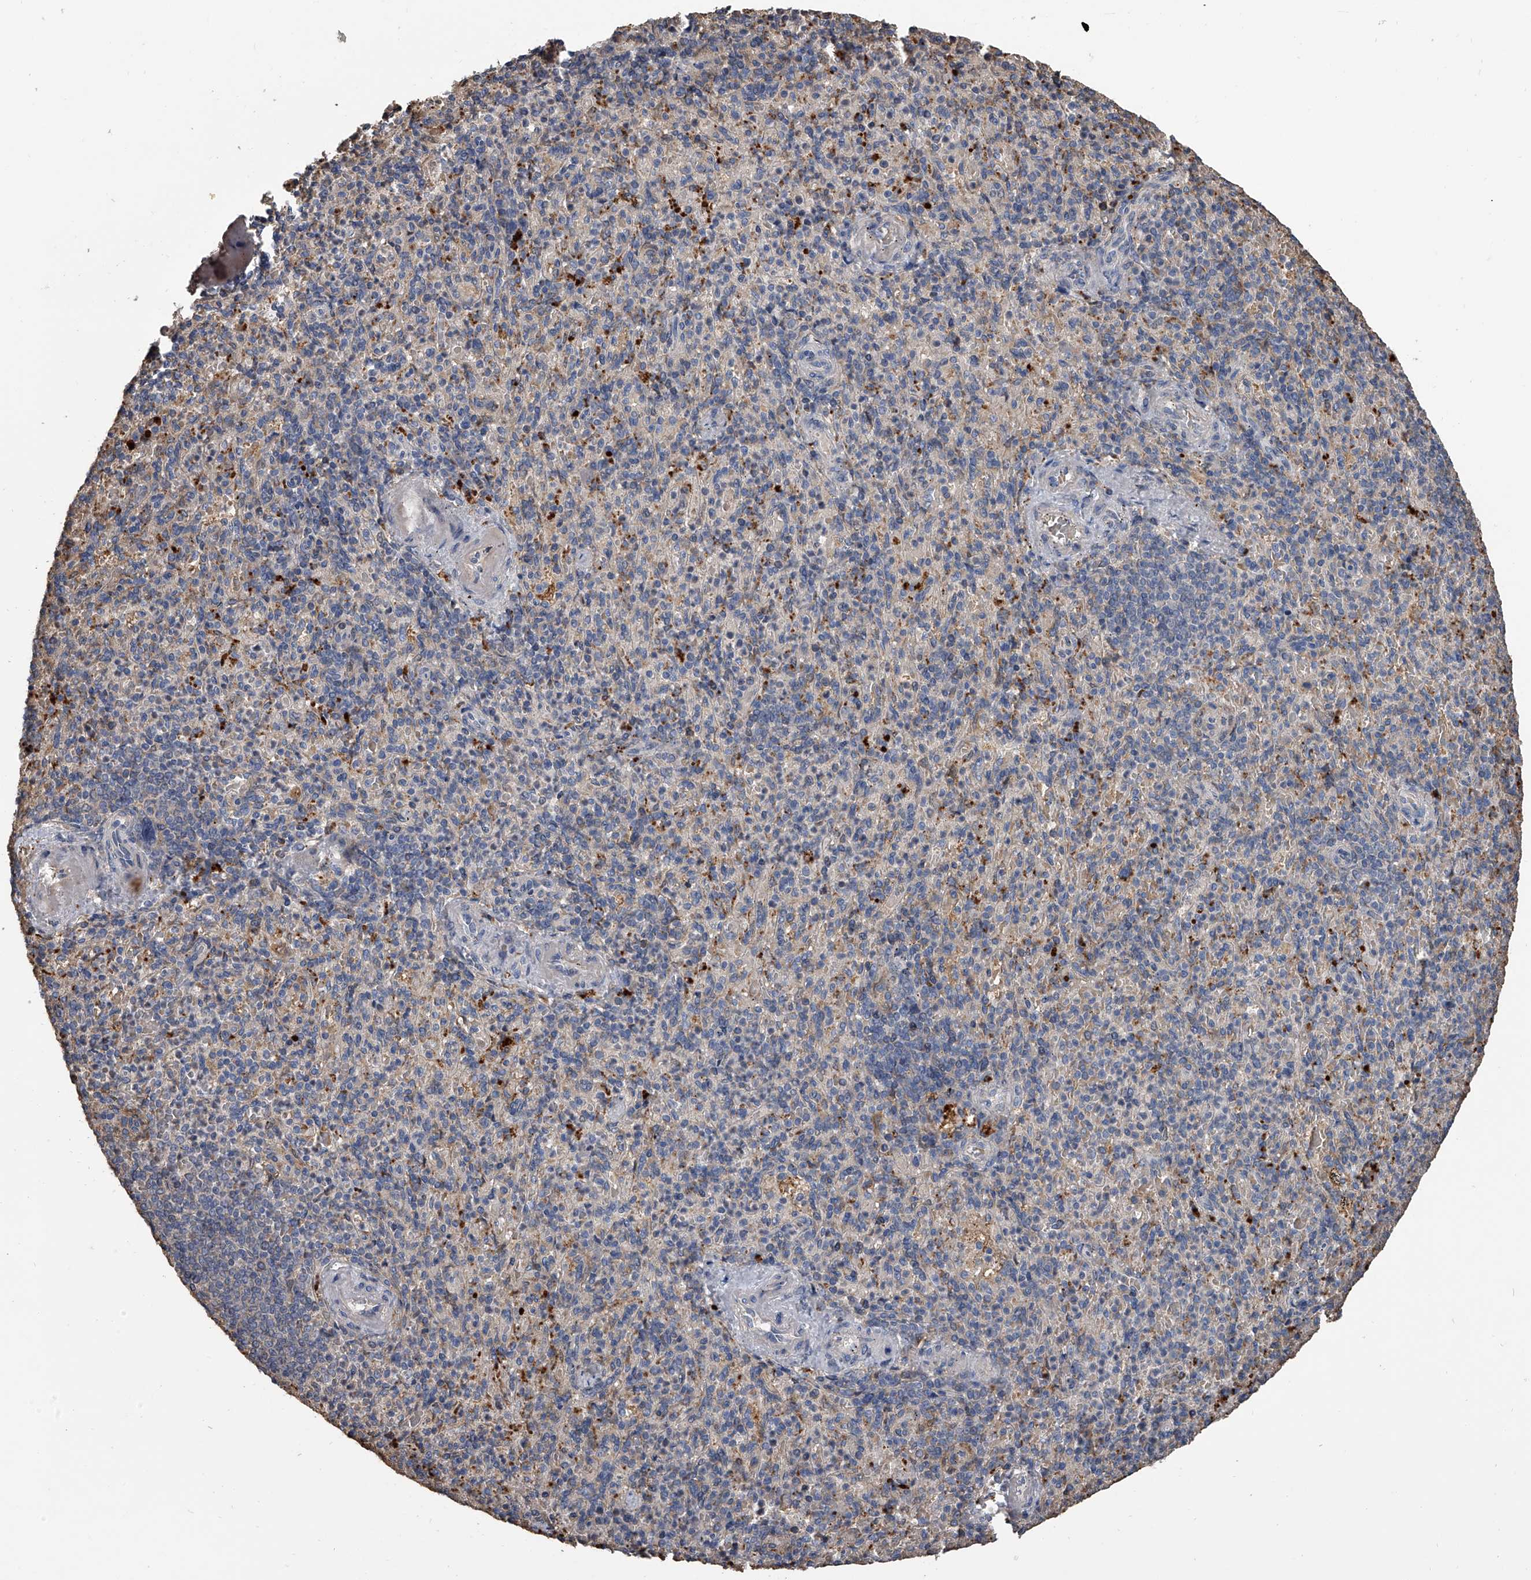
{"staining": {"intensity": "negative", "quantity": "none", "location": "none"}, "tissue": "spleen", "cell_type": "Cells in red pulp", "image_type": "normal", "snomed": [{"axis": "morphology", "description": "Normal tissue, NOS"}, {"axis": "topography", "description": "Spleen"}], "caption": "An image of spleen stained for a protein demonstrates no brown staining in cells in red pulp. (Immunohistochemistry (ihc), brightfield microscopy, high magnification).", "gene": "DOCK9", "patient": {"sex": "female", "age": 74}}